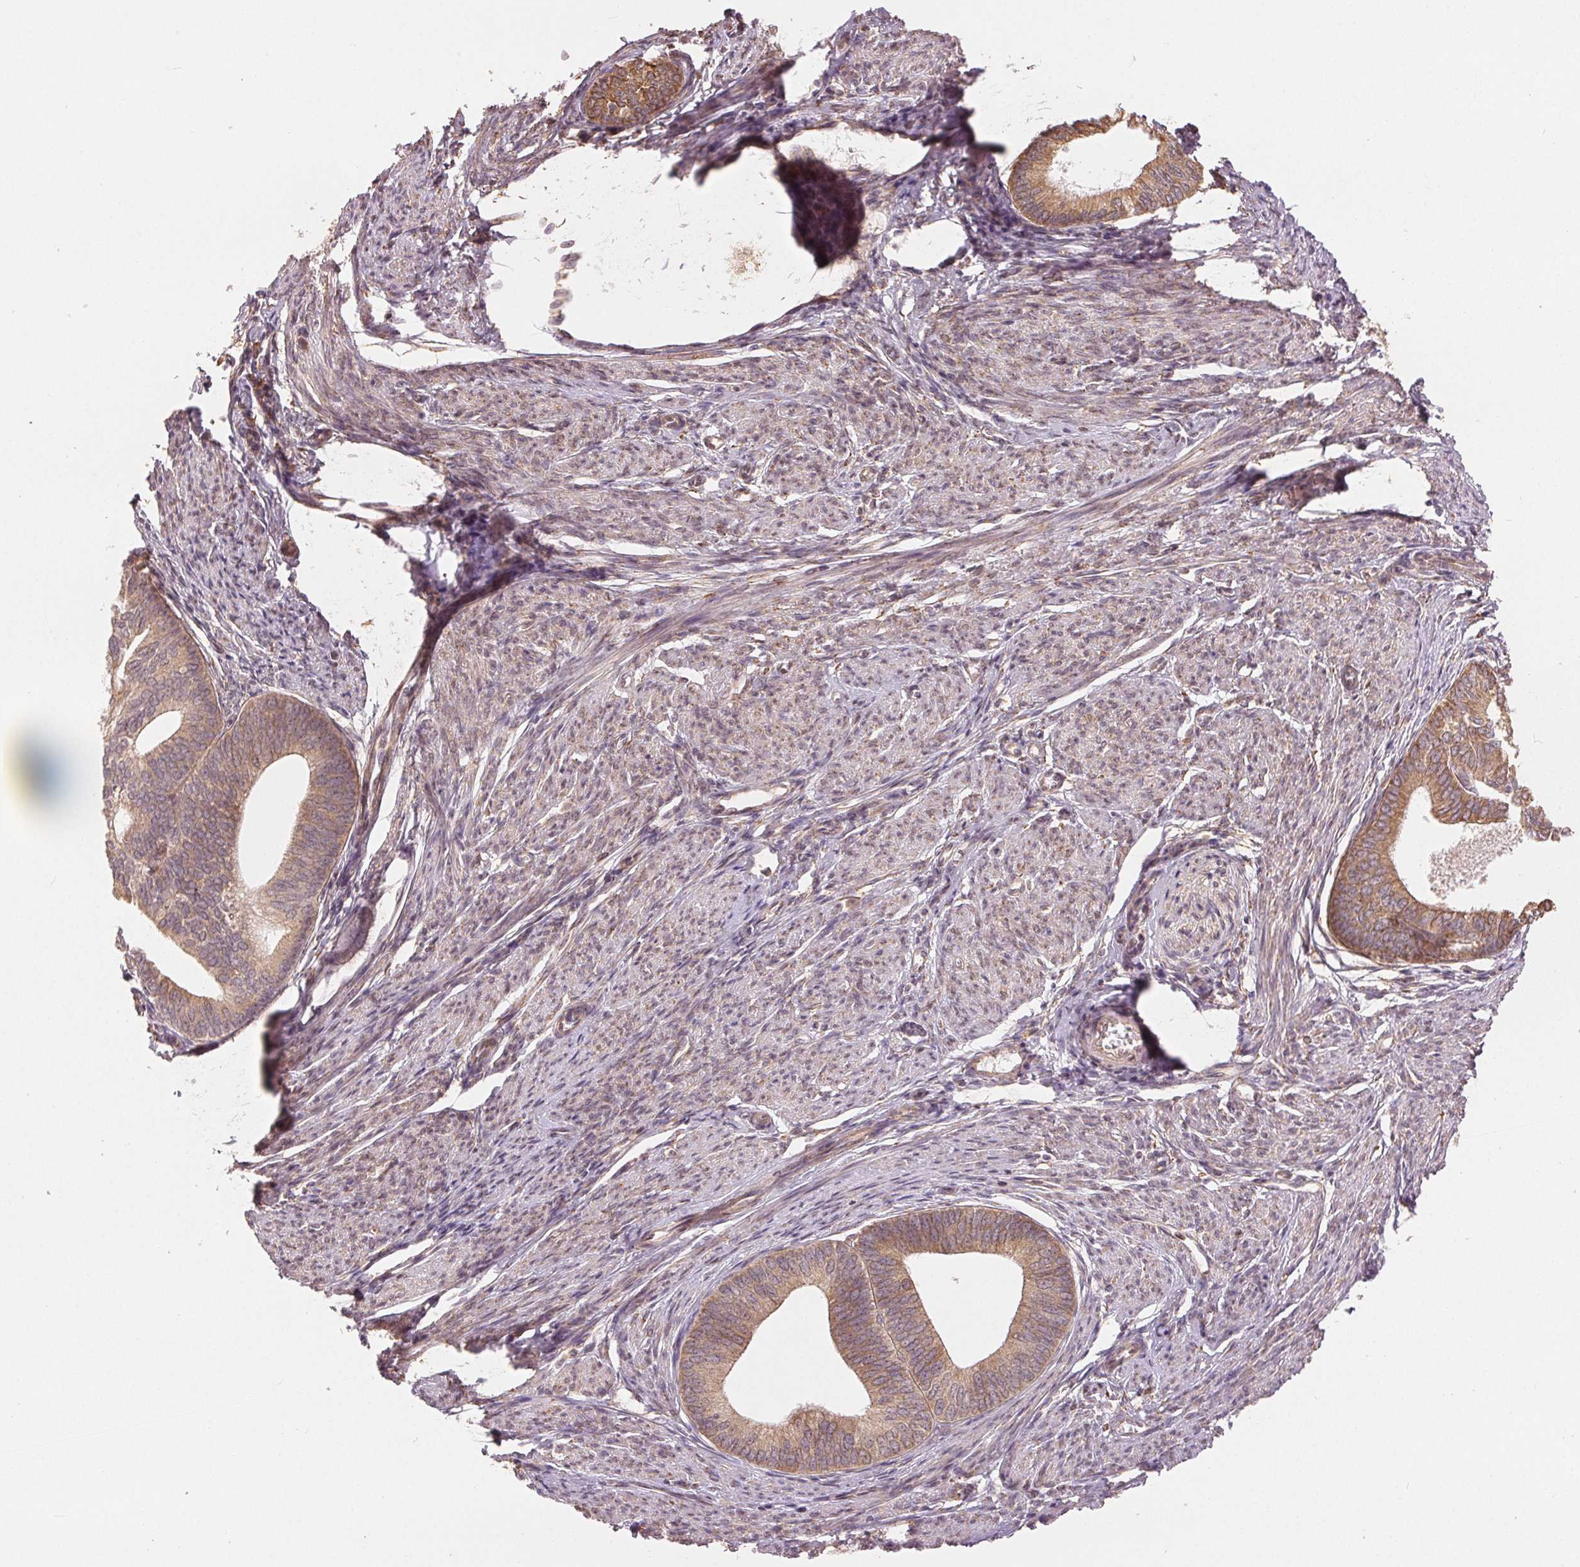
{"staining": {"intensity": "moderate", "quantity": ">75%", "location": "cytoplasmic/membranous"}, "tissue": "endometrial cancer", "cell_type": "Tumor cells", "image_type": "cancer", "snomed": [{"axis": "morphology", "description": "Adenocarcinoma, NOS"}, {"axis": "topography", "description": "Endometrium"}], "caption": "A brown stain highlights moderate cytoplasmic/membranous positivity of a protein in endometrial cancer (adenocarcinoma) tumor cells.", "gene": "SLC20A1", "patient": {"sex": "female", "age": 75}}